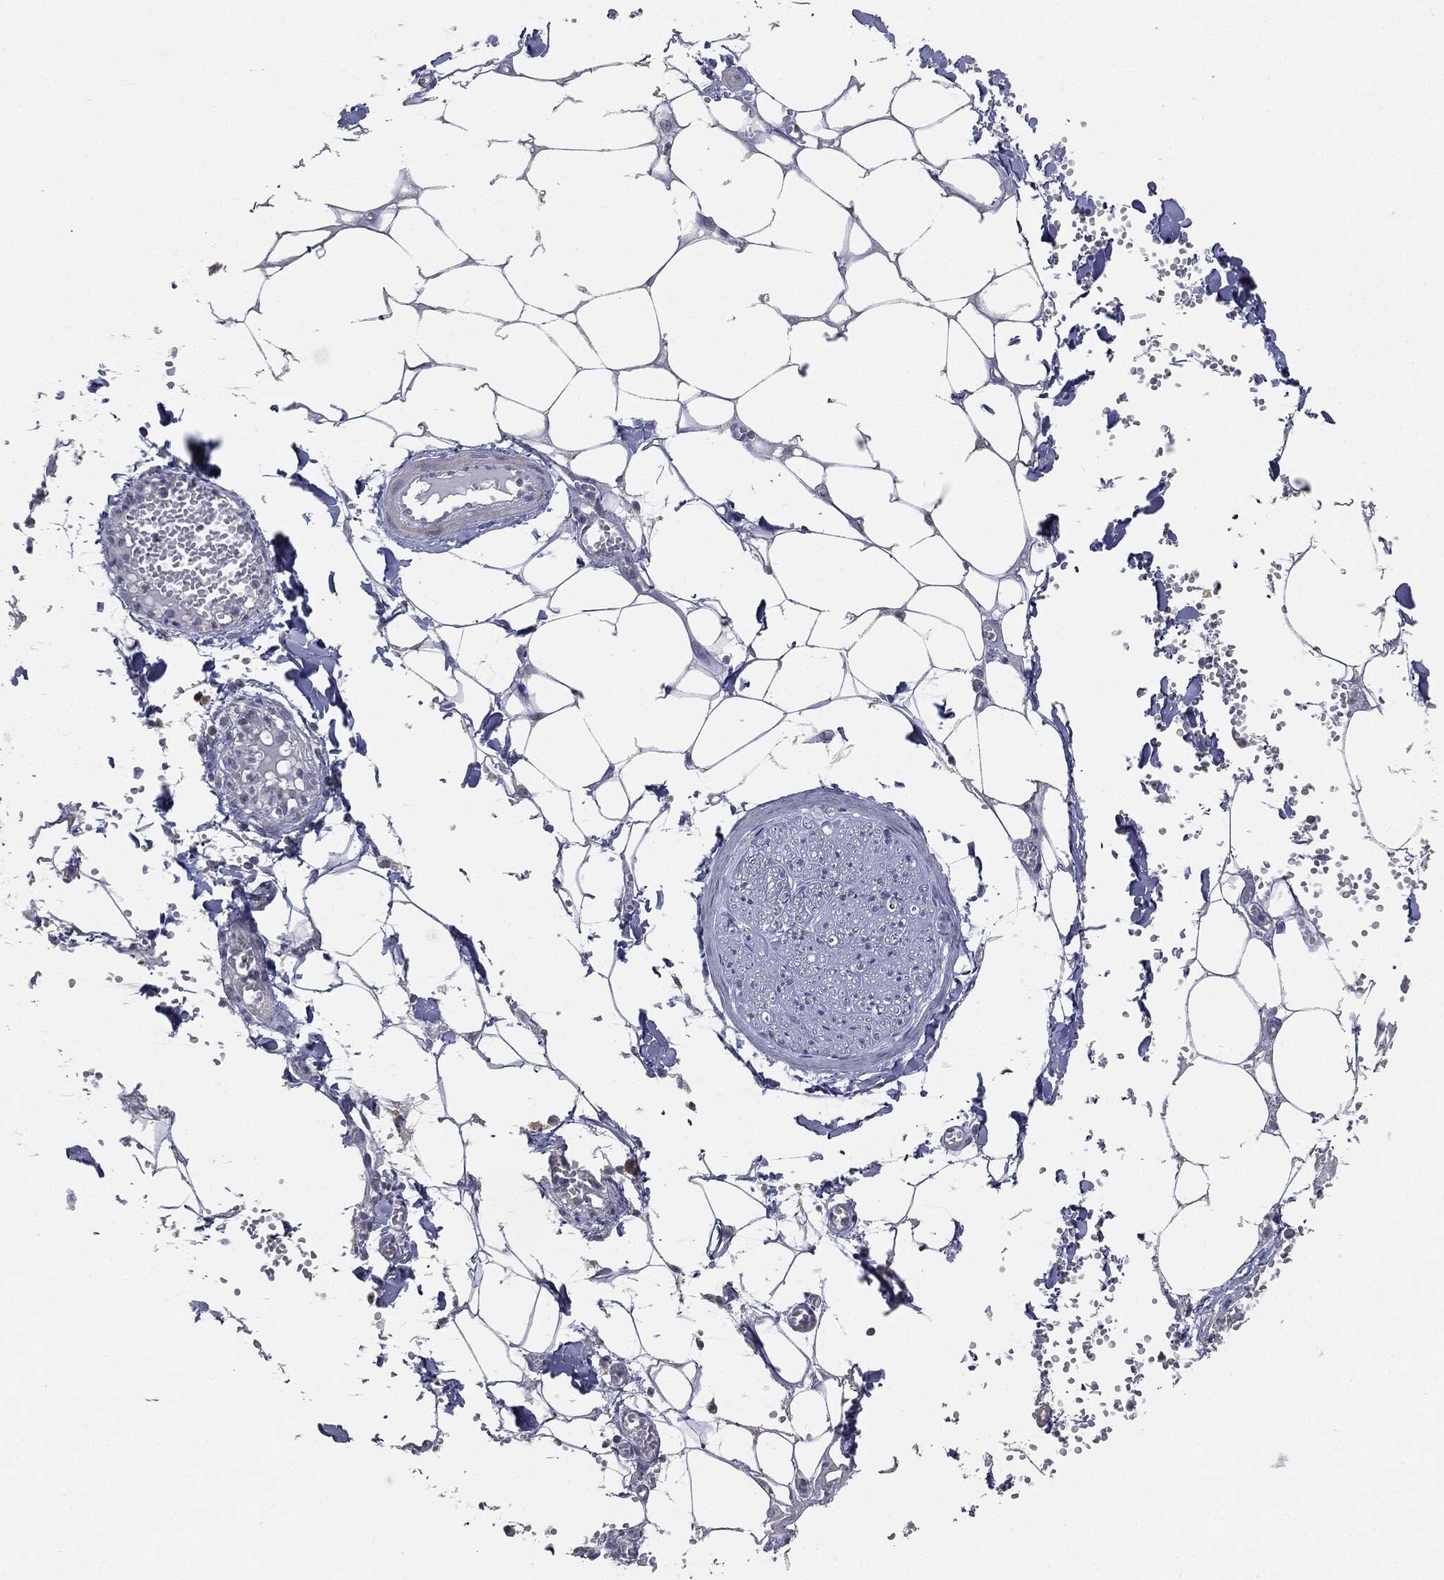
{"staining": {"intensity": "negative", "quantity": "none", "location": "none"}, "tissue": "adipose tissue", "cell_type": "Adipocytes", "image_type": "normal", "snomed": [{"axis": "morphology", "description": "Normal tissue, NOS"}, {"axis": "morphology", "description": "Squamous cell carcinoma, NOS"}, {"axis": "topography", "description": "Cartilage tissue"}, {"axis": "topography", "description": "Lung"}], "caption": "DAB immunohistochemical staining of unremarkable adipose tissue reveals no significant positivity in adipocytes.", "gene": "SLC2A2", "patient": {"sex": "male", "age": 66}}